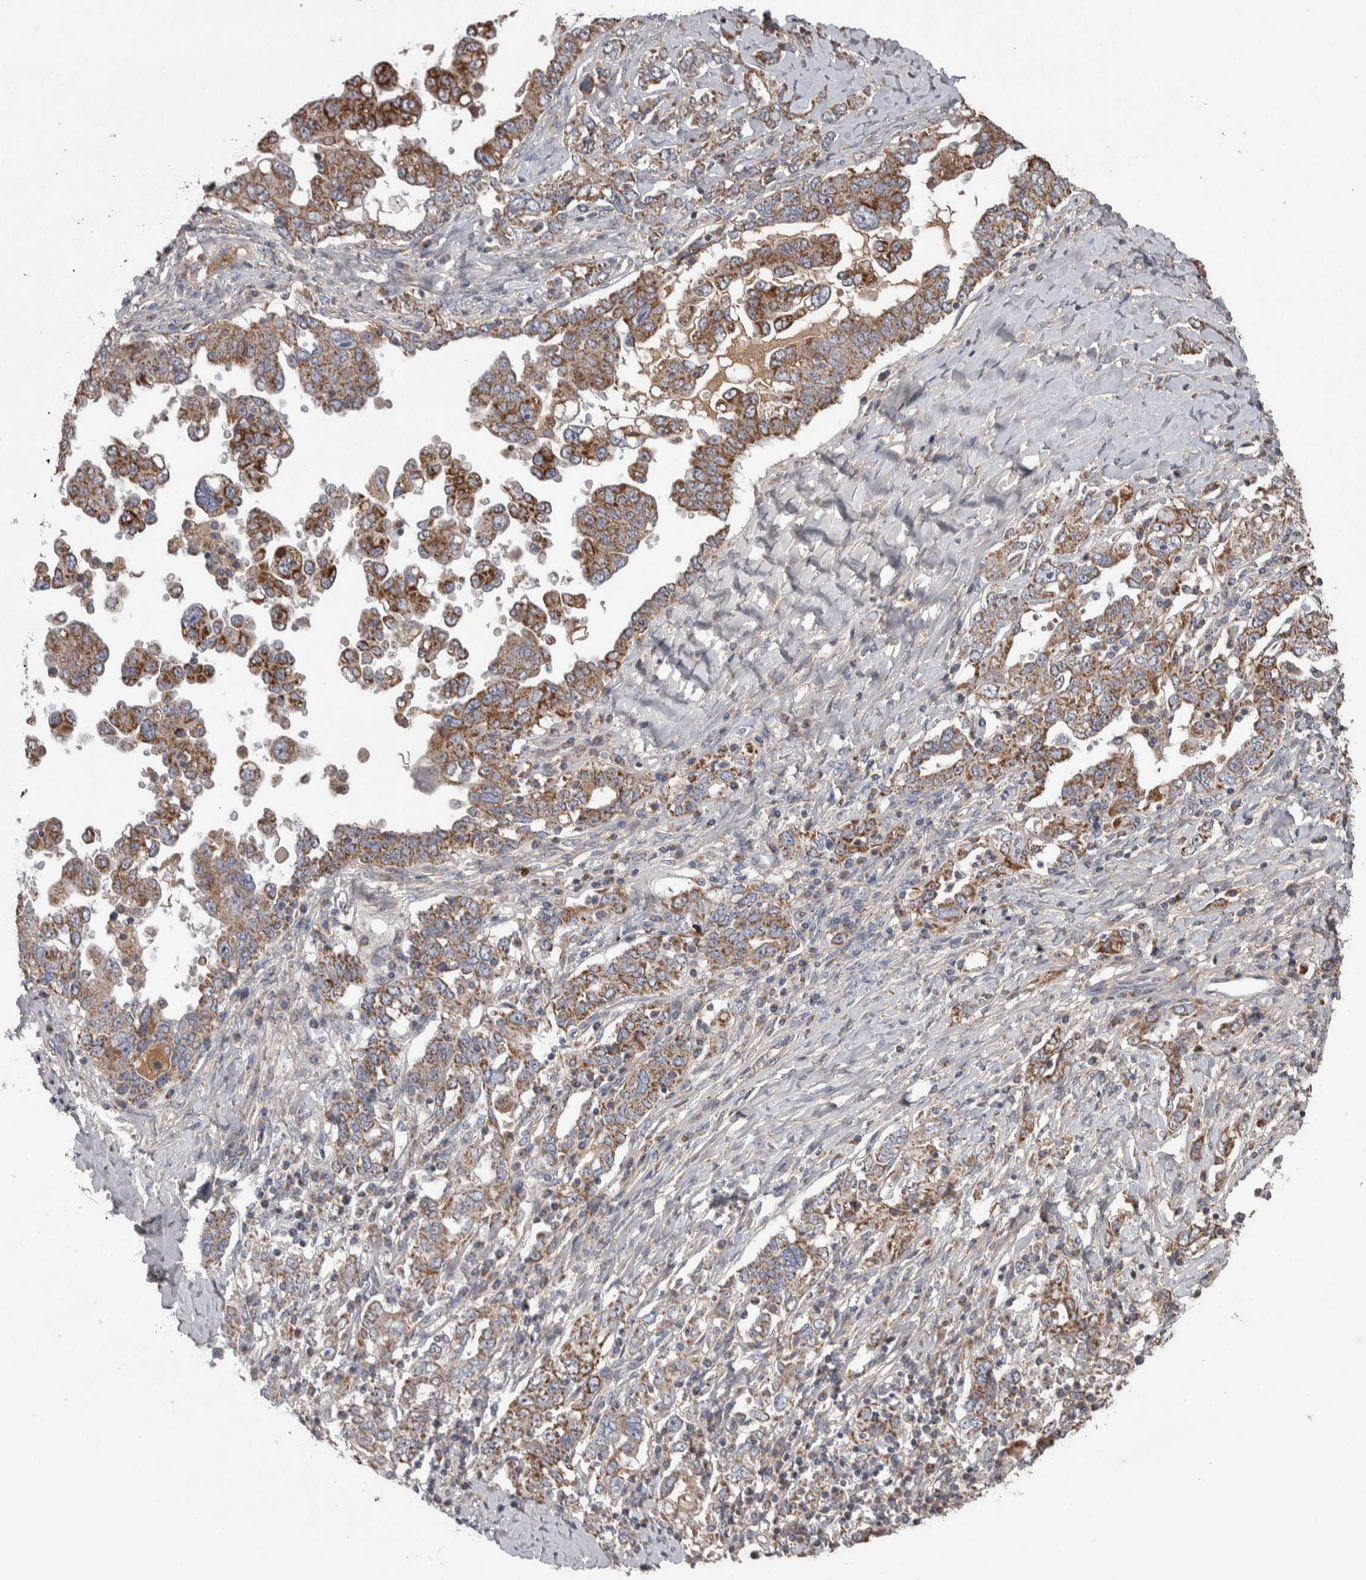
{"staining": {"intensity": "moderate", "quantity": ">75%", "location": "cytoplasmic/membranous"}, "tissue": "ovarian cancer", "cell_type": "Tumor cells", "image_type": "cancer", "snomed": [{"axis": "morphology", "description": "Carcinoma, endometroid"}, {"axis": "topography", "description": "Ovary"}], "caption": "DAB immunohistochemical staining of human endometroid carcinoma (ovarian) displays moderate cytoplasmic/membranous protein expression in approximately >75% of tumor cells.", "gene": "SCO1", "patient": {"sex": "female", "age": 62}}